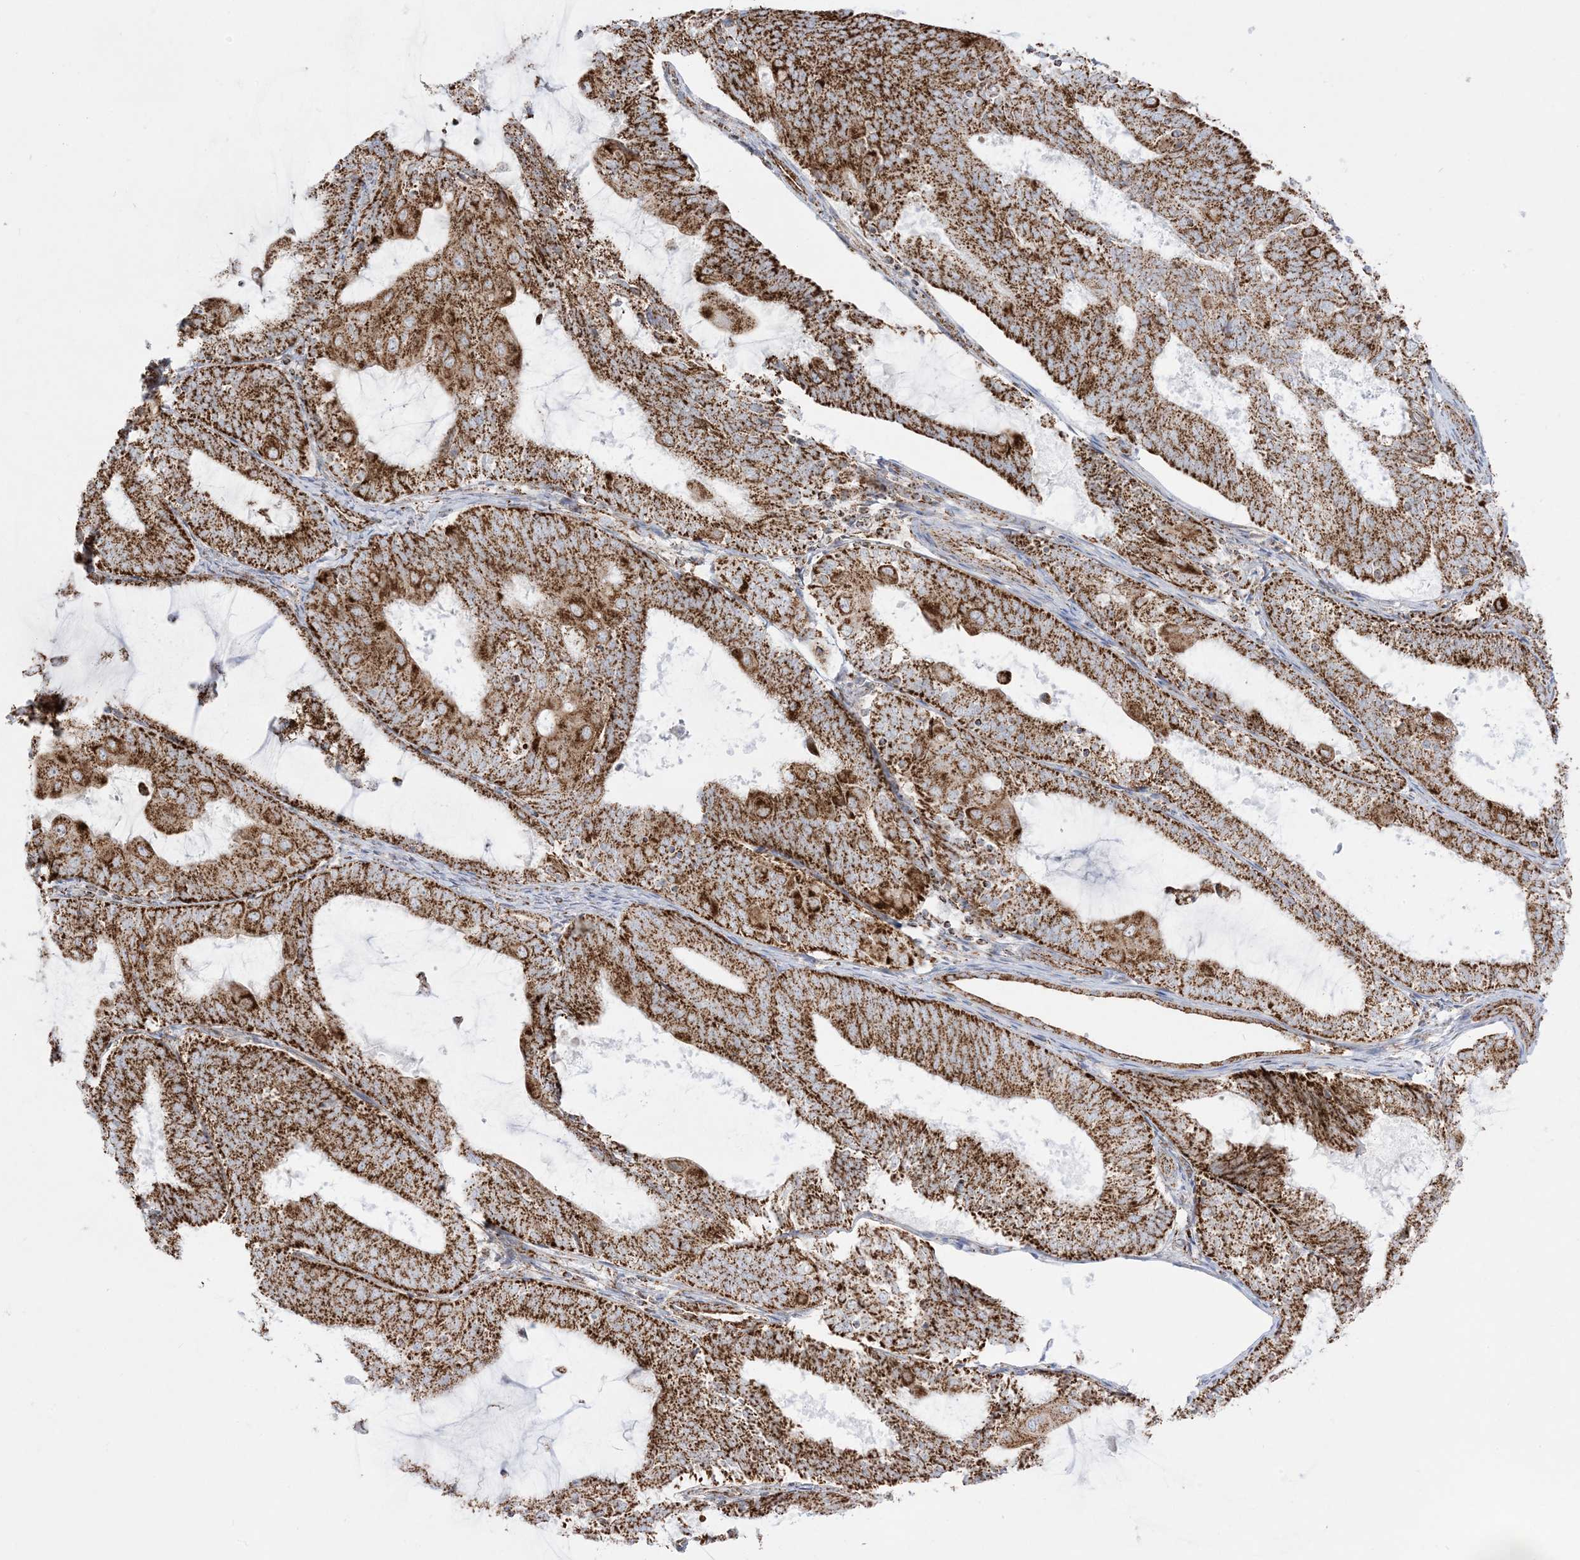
{"staining": {"intensity": "strong", "quantity": ">75%", "location": "cytoplasmic/membranous"}, "tissue": "endometrial cancer", "cell_type": "Tumor cells", "image_type": "cancer", "snomed": [{"axis": "morphology", "description": "Adenocarcinoma, NOS"}, {"axis": "topography", "description": "Endometrium"}], "caption": "The histopathology image displays staining of endometrial cancer (adenocarcinoma), revealing strong cytoplasmic/membranous protein positivity (brown color) within tumor cells.", "gene": "MRPS36", "patient": {"sex": "female", "age": 81}}